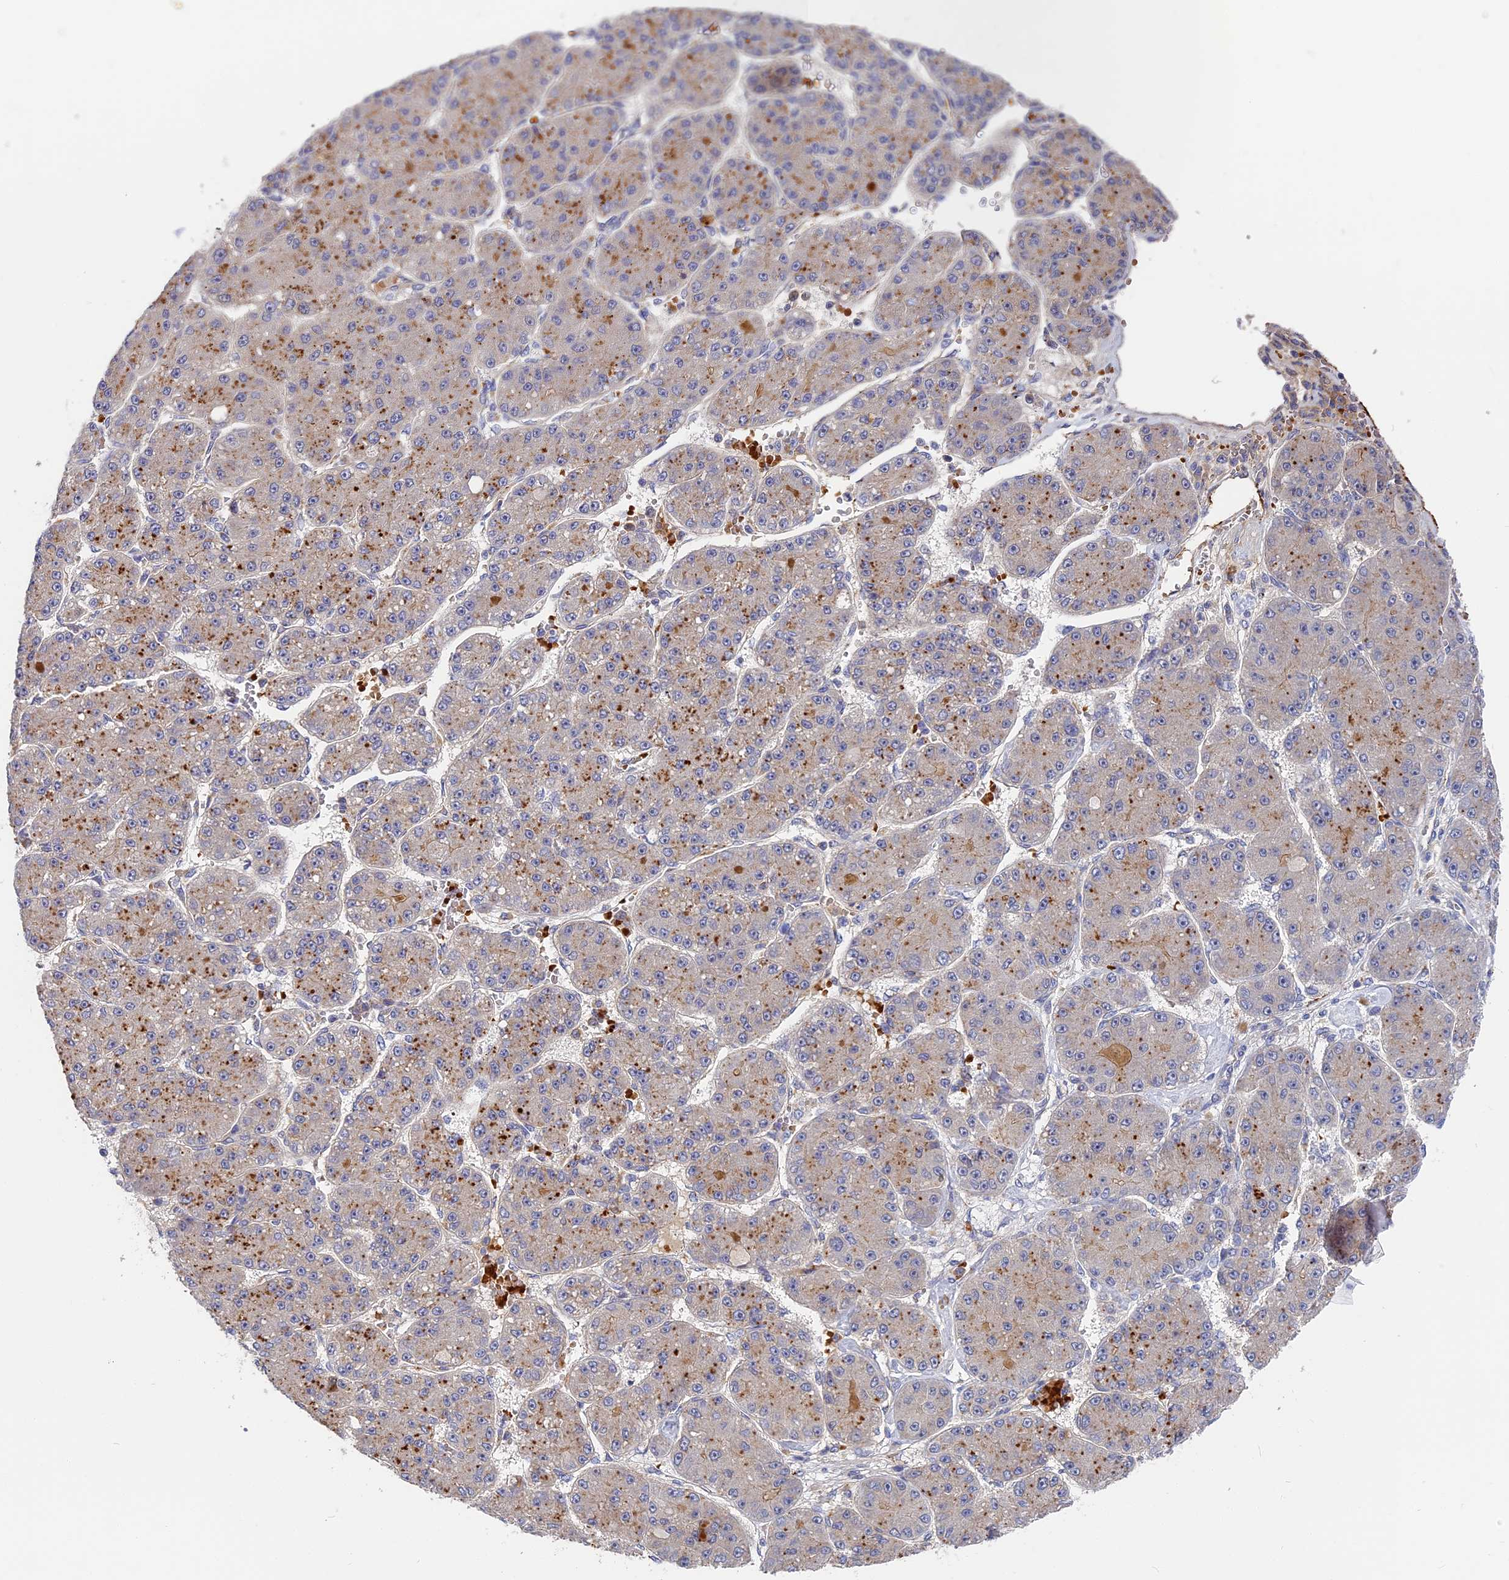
{"staining": {"intensity": "moderate", "quantity": "<25%", "location": "cytoplasmic/membranous"}, "tissue": "liver cancer", "cell_type": "Tumor cells", "image_type": "cancer", "snomed": [{"axis": "morphology", "description": "Carcinoma, Hepatocellular, NOS"}, {"axis": "topography", "description": "Liver"}], "caption": "The image exhibits a brown stain indicating the presence of a protein in the cytoplasmic/membranous of tumor cells in hepatocellular carcinoma (liver).", "gene": "MISP3", "patient": {"sex": "male", "age": 67}}